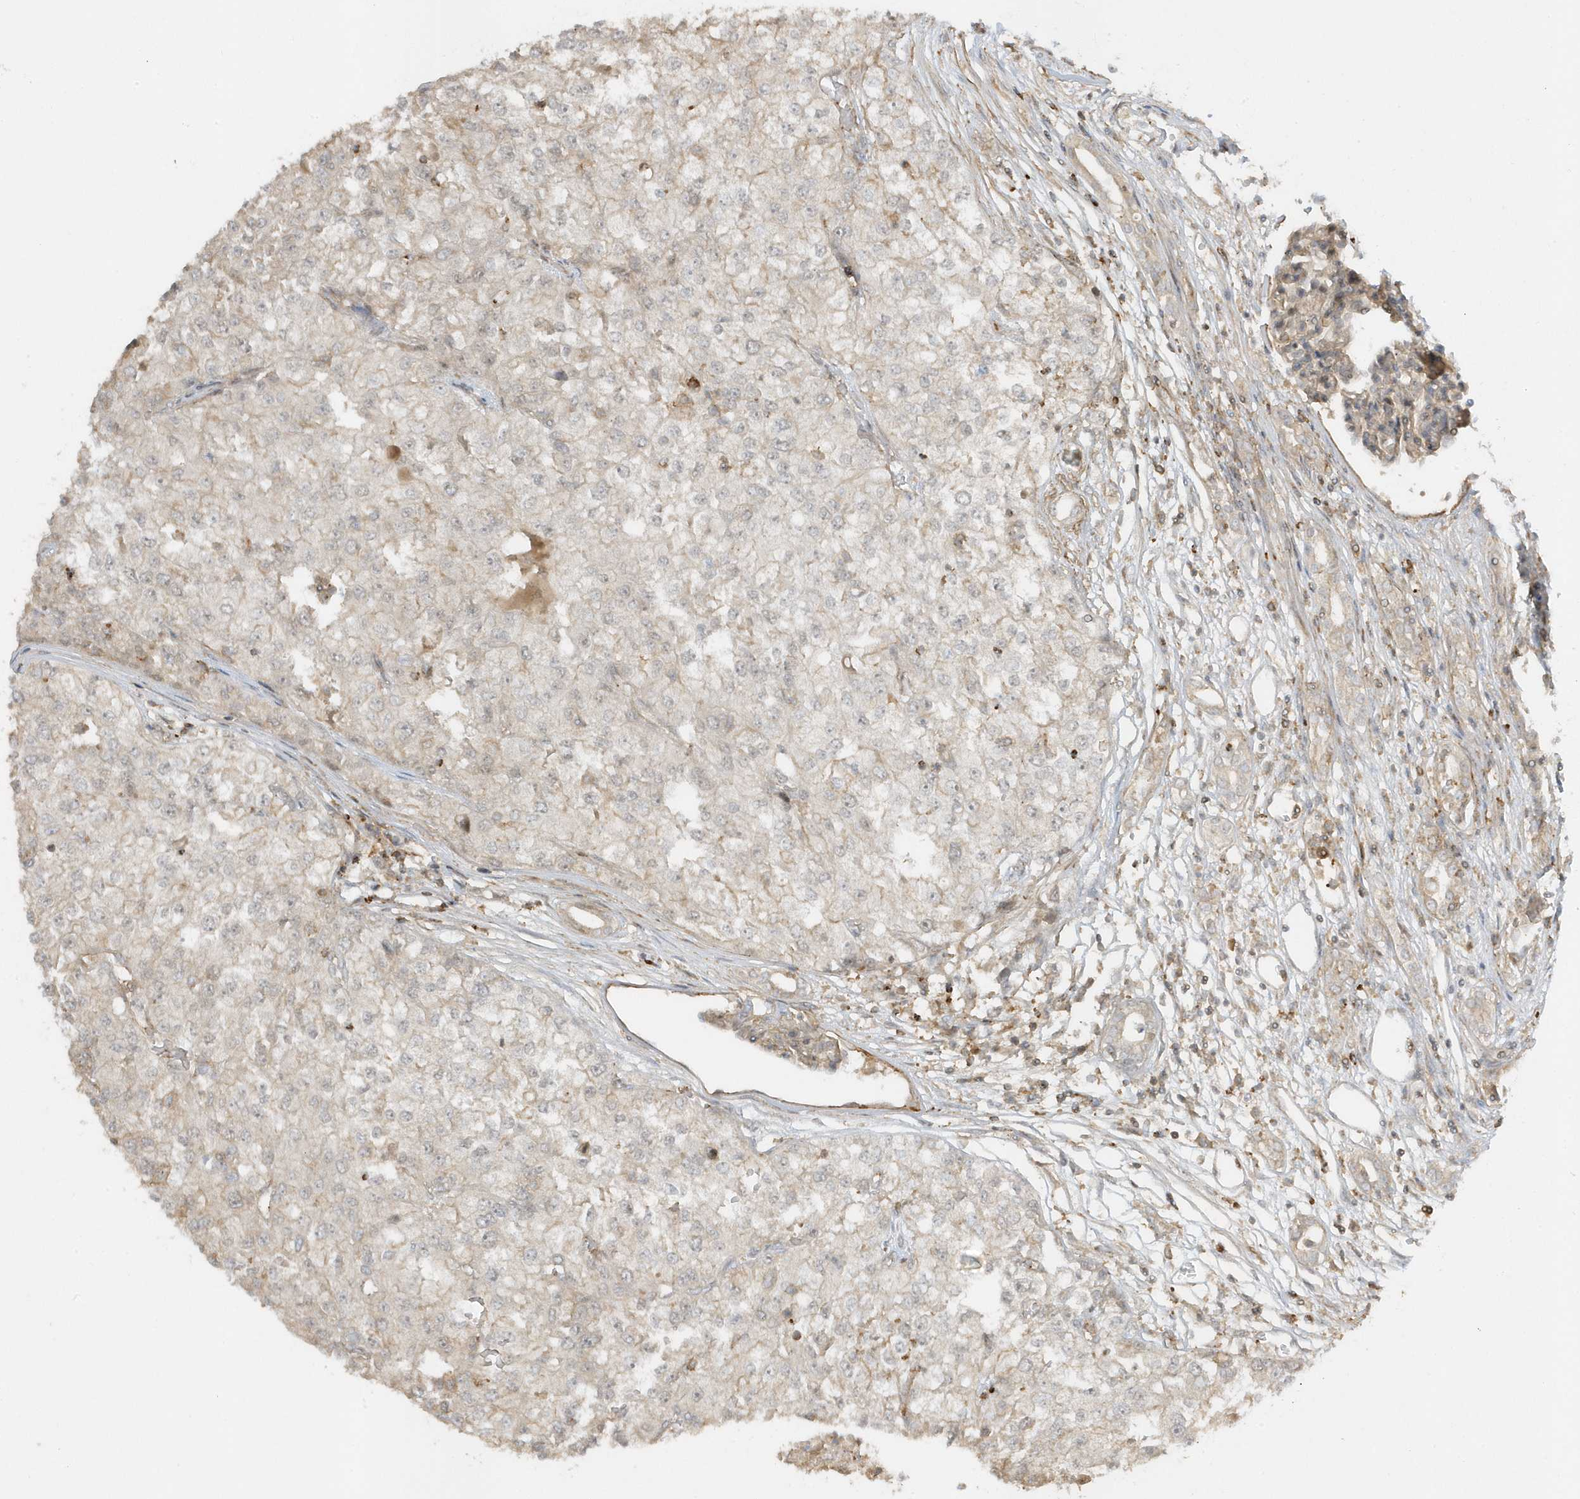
{"staining": {"intensity": "negative", "quantity": "none", "location": "none"}, "tissue": "renal cancer", "cell_type": "Tumor cells", "image_type": "cancer", "snomed": [{"axis": "morphology", "description": "Adenocarcinoma, NOS"}, {"axis": "topography", "description": "Kidney"}], "caption": "A micrograph of human adenocarcinoma (renal) is negative for staining in tumor cells.", "gene": "ZBTB8A", "patient": {"sex": "female", "age": 54}}